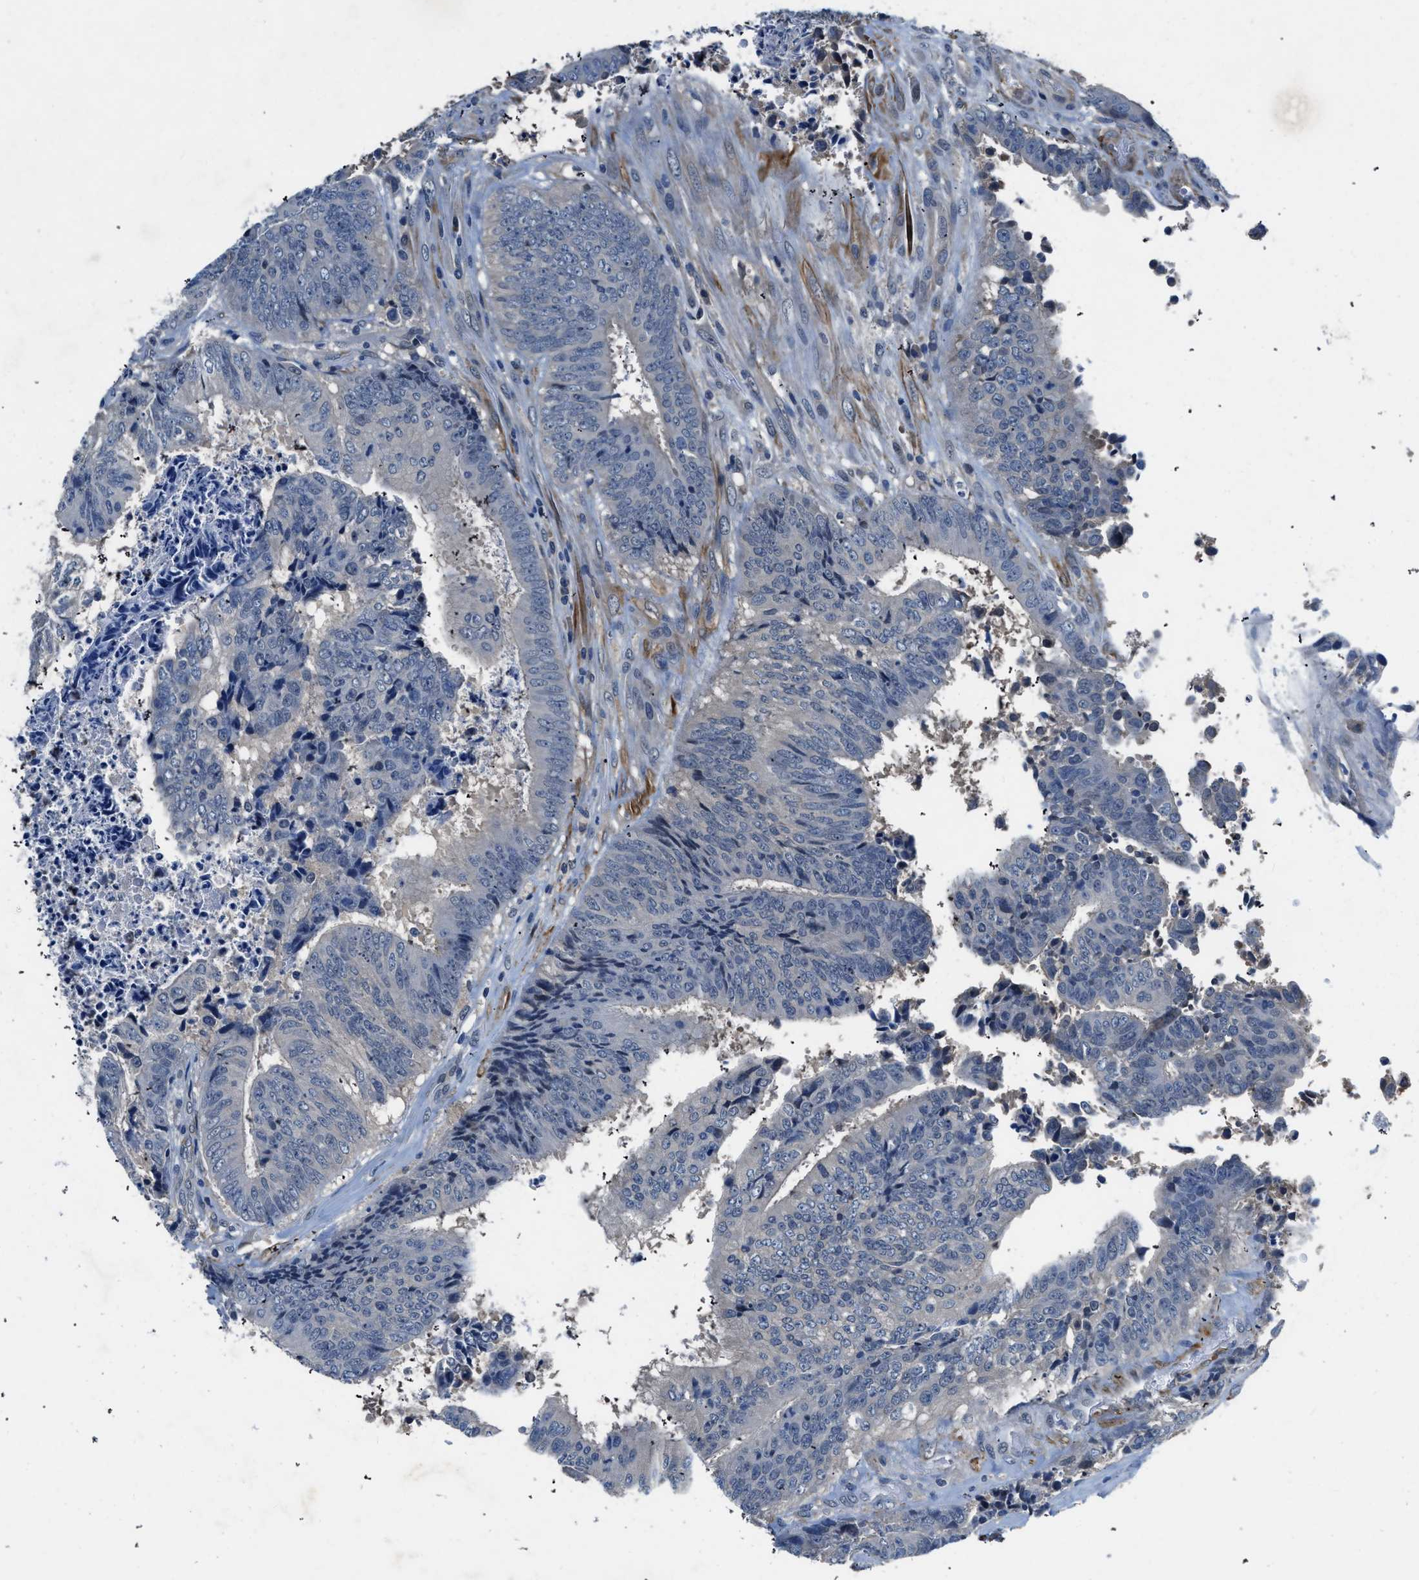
{"staining": {"intensity": "negative", "quantity": "none", "location": "none"}, "tissue": "colorectal cancer", "cell_type": "Tumor cells", "image_type": "cancer", "snomed": [{"axis": "morphology", "description": "Adenocarcinoma, NOS"}, {"axis": "topography", "description": "Rectum"}], "caption": "This is a image of IHC staining of colorectal adenocarcinoma, which shows no expression in tumor cells. (Stains: DAB immunohistochemistry (IHC) with hematoxylin counter stain, Microscopy: brightfield microscopy at high magnification).", "gene": "LANCL2", "patient": {"sex": "male", "age": 72}}